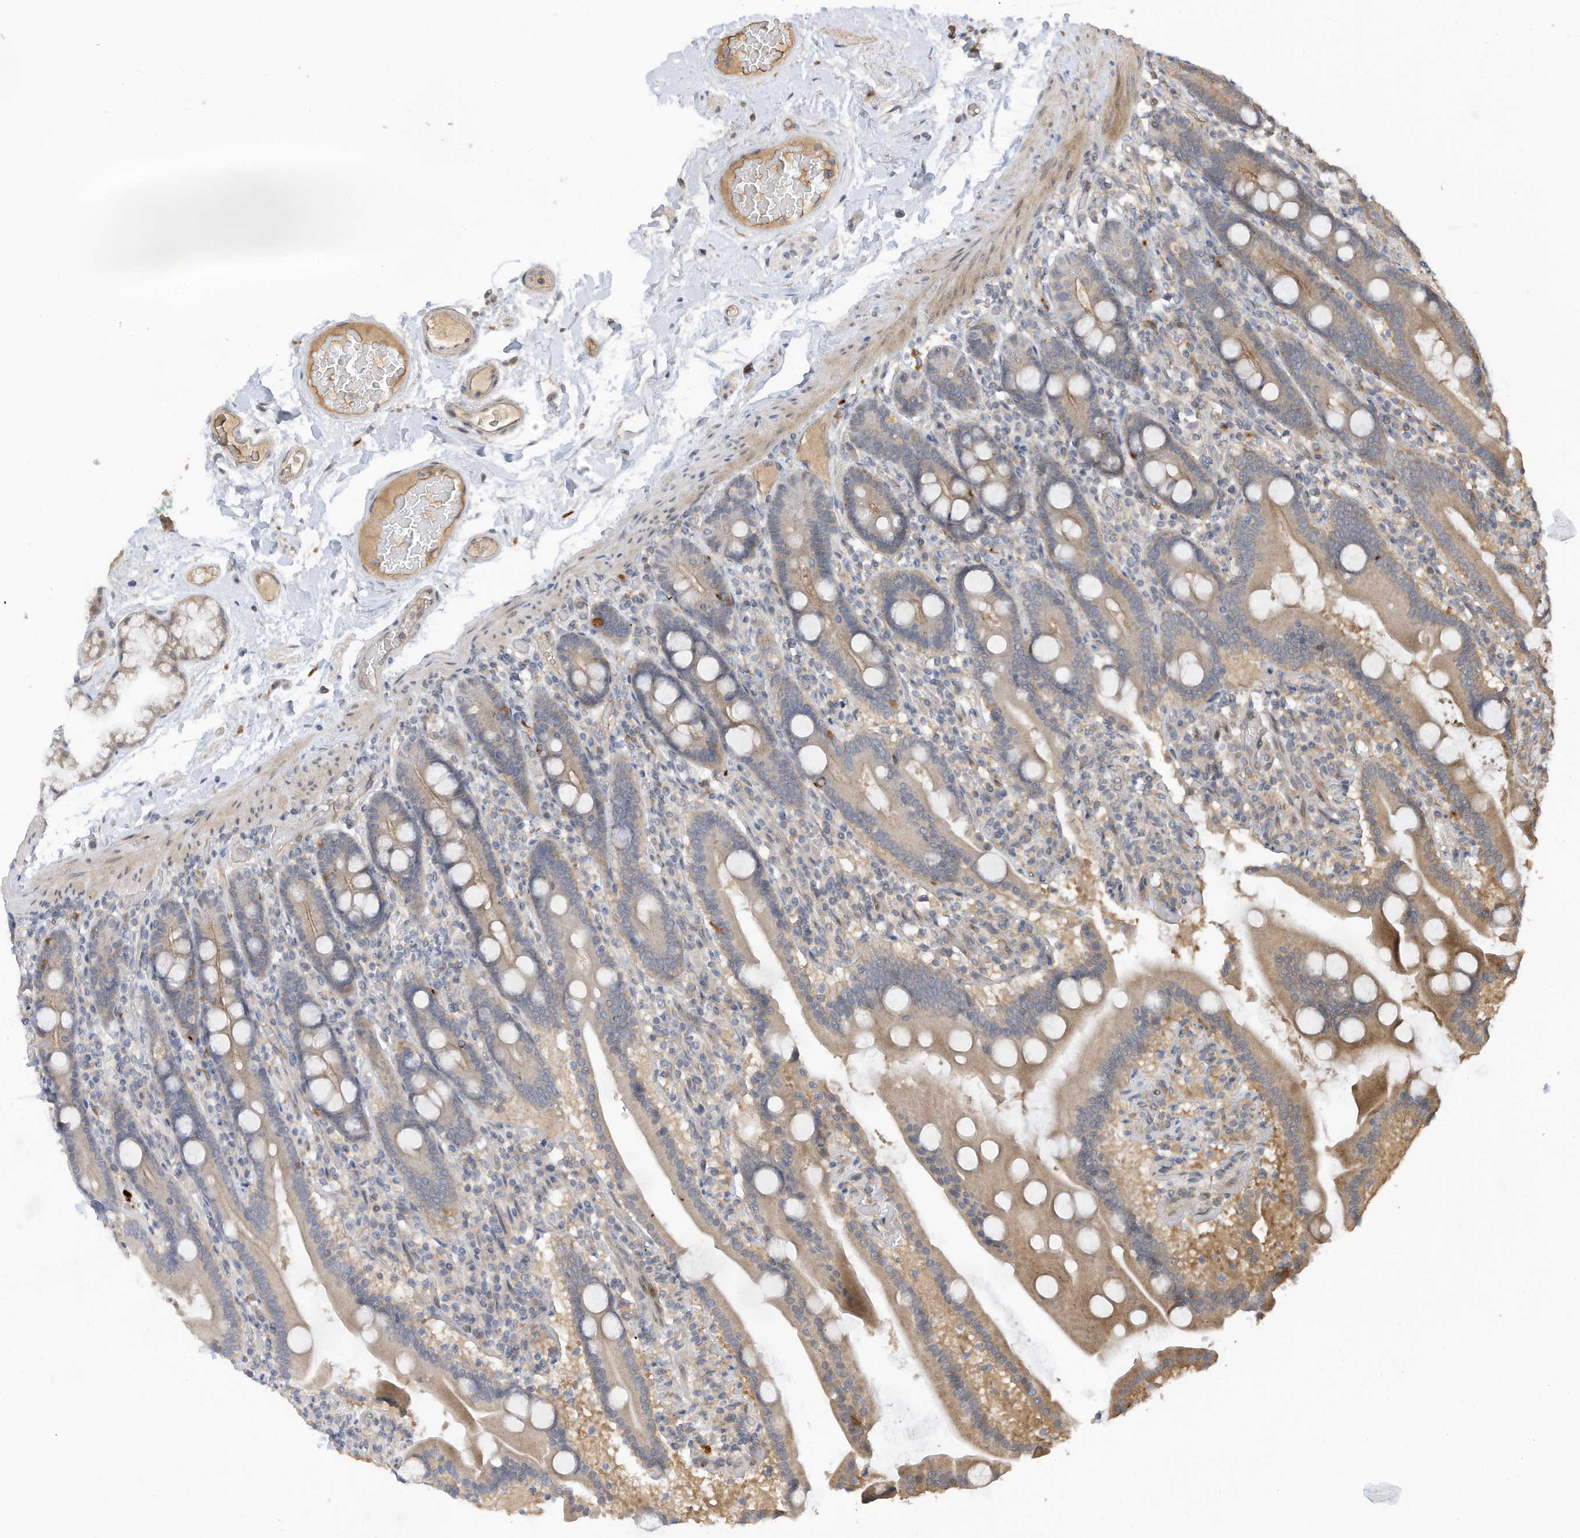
{"staining": {"intensity": "moderate", "quantity": "25%-75%", "location": "cytoplasmic/membranous"}, "tissue": "duodenum", "cell_type": "Glandular cells", "image_type": "normal", "snomed": [{"axis": "morphology", "description": "Normal tissue, NOS"}, {"axis": "topography", "description": "Duodenum"}], "caption": "Moderate cytoplasmic/membranous expression for a protein is seen in about 25%-75% of glandular cells of normal duodenum using IHC.", "gene": "REC8", "patient": {"sex": "male", "age": 55}}